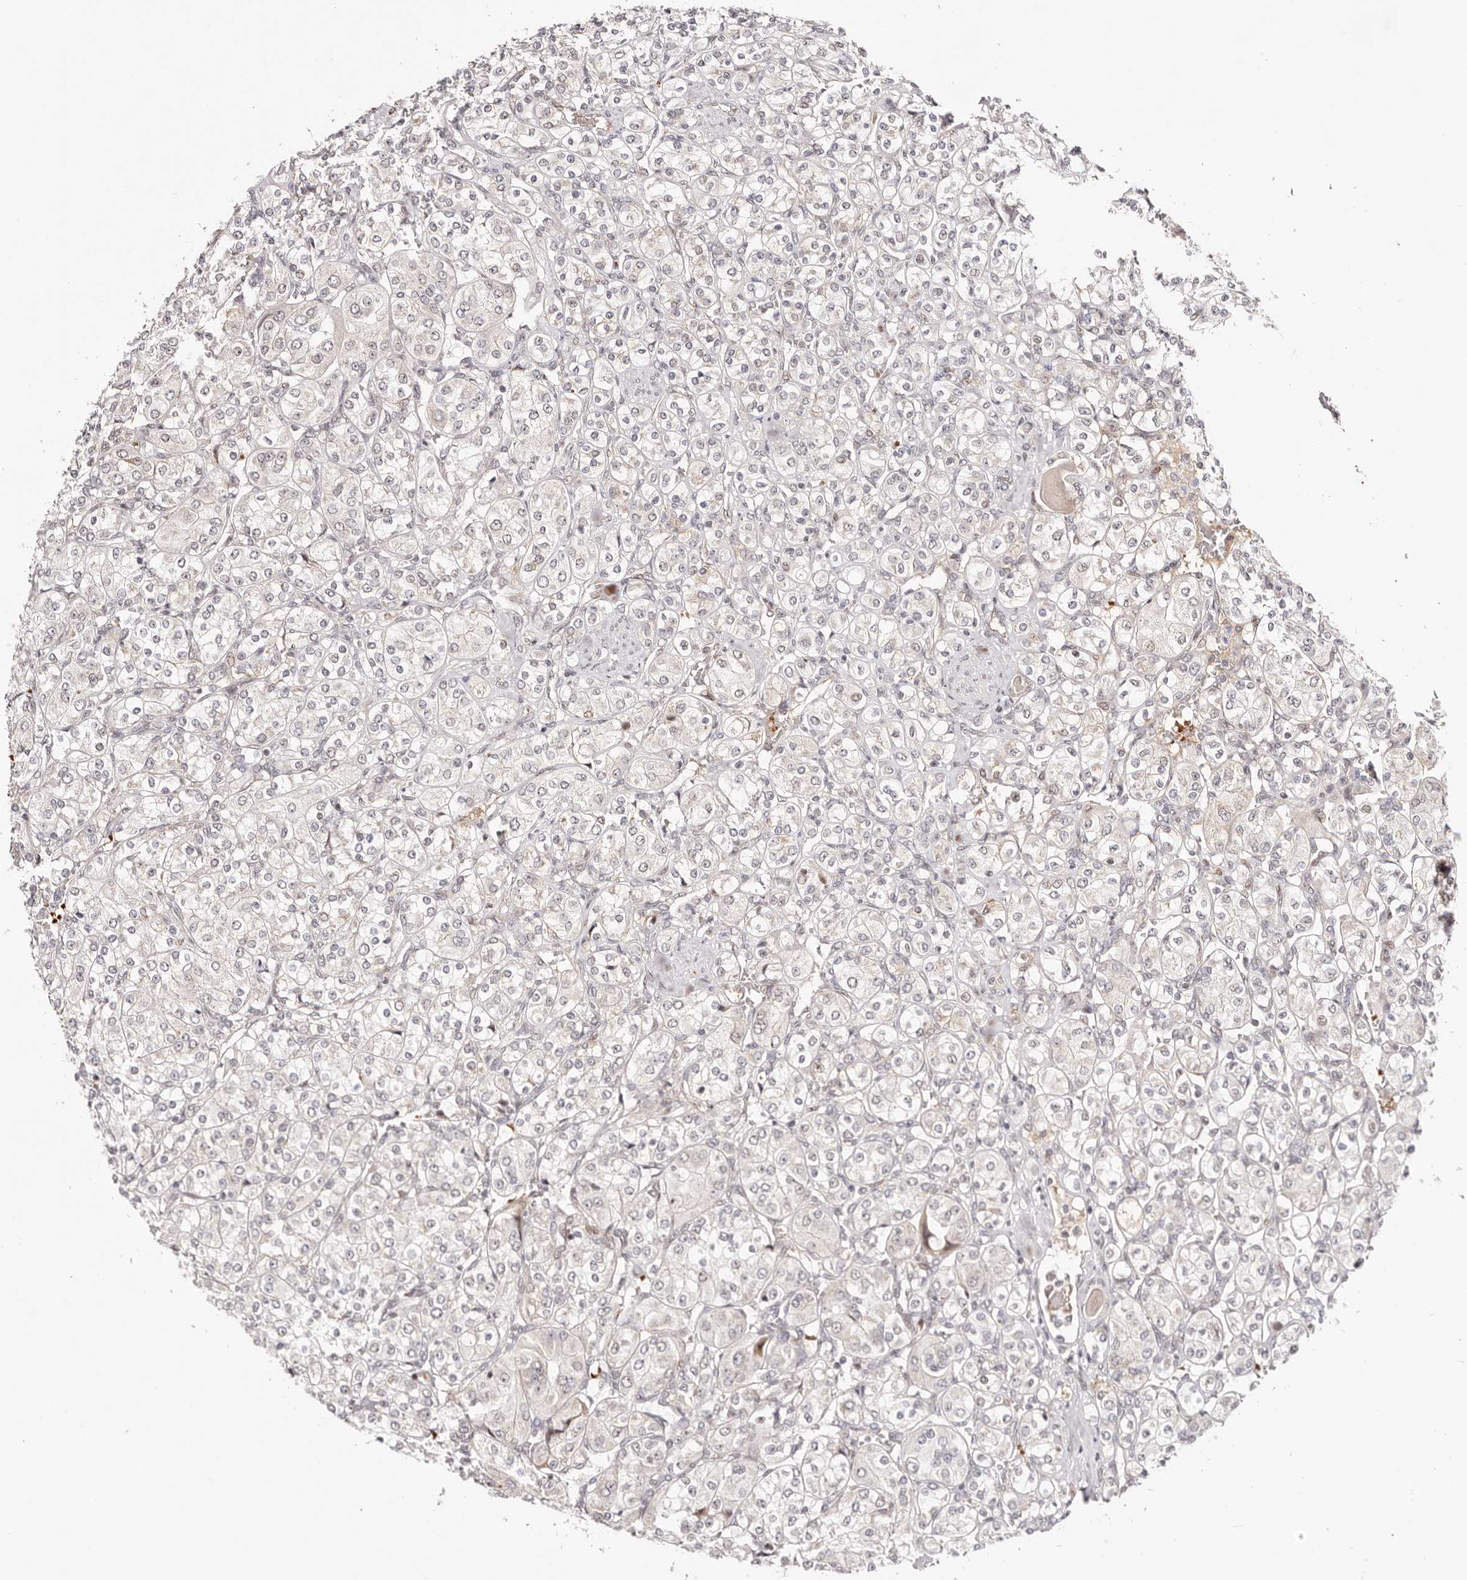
{"staining": {"intensity": "negative", "quantity": "none", "location": "none"}, "tissue": "renal cancer", "cell_type": "Tumor cells", "image_type": "cancer", "snomed": [{"axis": "morphology", "description": "Adenocarcinoma, NOS"}, {"axis": "topography", "description": "Kidney"}], "caption": "IHC of human renal adenocarcinoma shows no expression in tumor cells. Nuclei are stained in blue.", "gene": "WRN", "patient": {"sex": "male", "age": 77}}